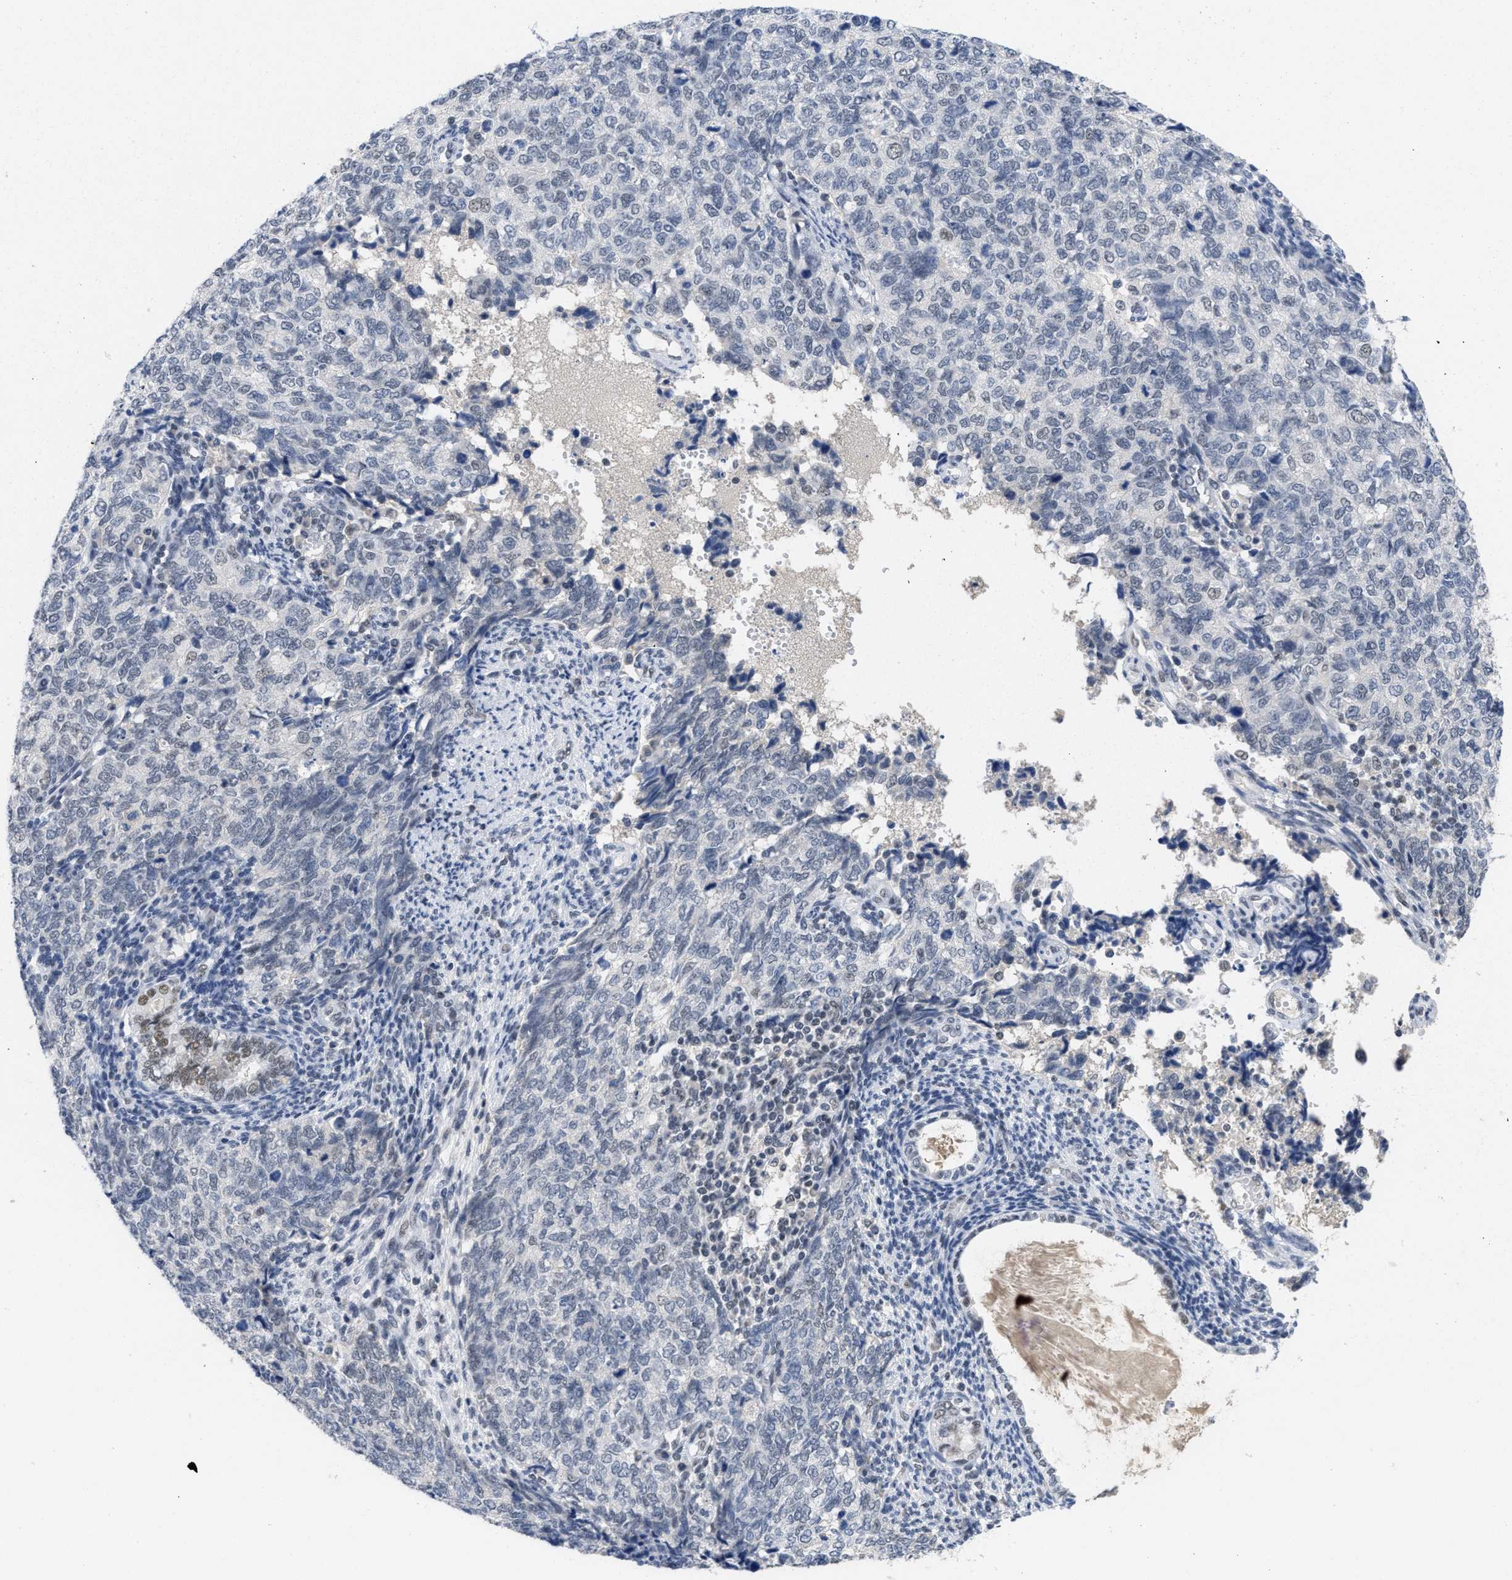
{"staining": {"intensity": "negative", "quantity": "none", "location": "none"}, "tissue": "cervical cancer", "cell_type": "Tumor cells", "image_type": "cancer", "snomed": [{"axis": "morphology", "description": "Squamous cell carcinoma, NOS"}, {"axis": "topography", "description": "Cervix"}], "caption": "Histopathology image shows no protein positivity in tumor cells of cervical cancer tissue.", "gene": "GGNBP2", "patient": {"sex": "female", "age": 63}}